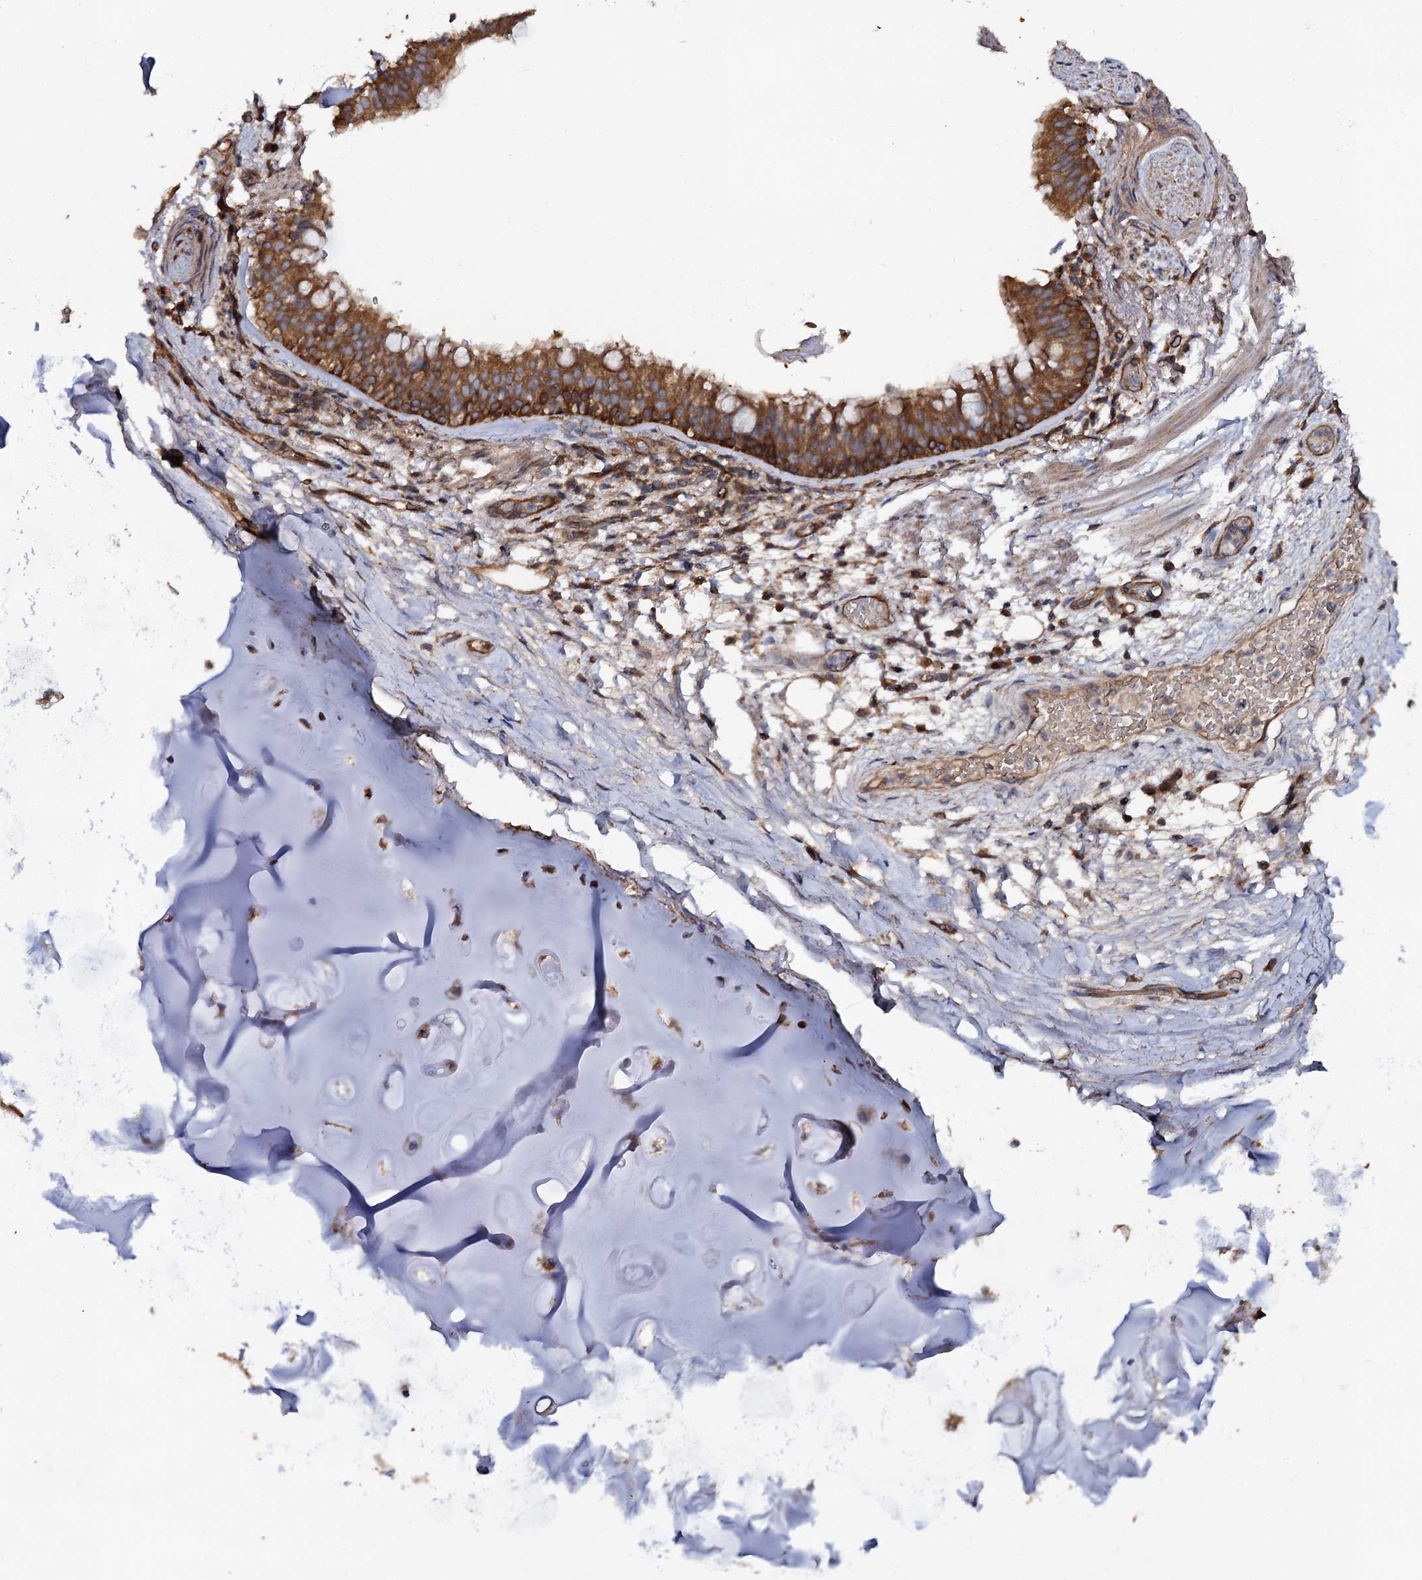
{"staining": {"intensity": "moderate", "quantity": ">75%", "location": "cytoplasmic/membranous"}, "tissue": "adipose tissue", "cell_type": "Adipocytes", "image_type": "normal", "snomed": [{"axis": "morphology", "description": "Normal tissue, NOS"}, {"axis": "topography", "description": "Lymph node"}, {"axis": "topography", "description": "Cartilage tissue"}, {"axis": "topography", "description": "Bronchus"}], "caption": "A brown stain highlights moderate cytoplasmic/membranous expression of a protein in adipocytes of normal adipose tissue. Using DAB (3,3'-diaminobenzidine) (brown) and hematoxylin (blue) stains, captured at high magnification using brightfield microscopy.", "gene": "TTC23", "patient": {"sex": "male", "age": 63}}